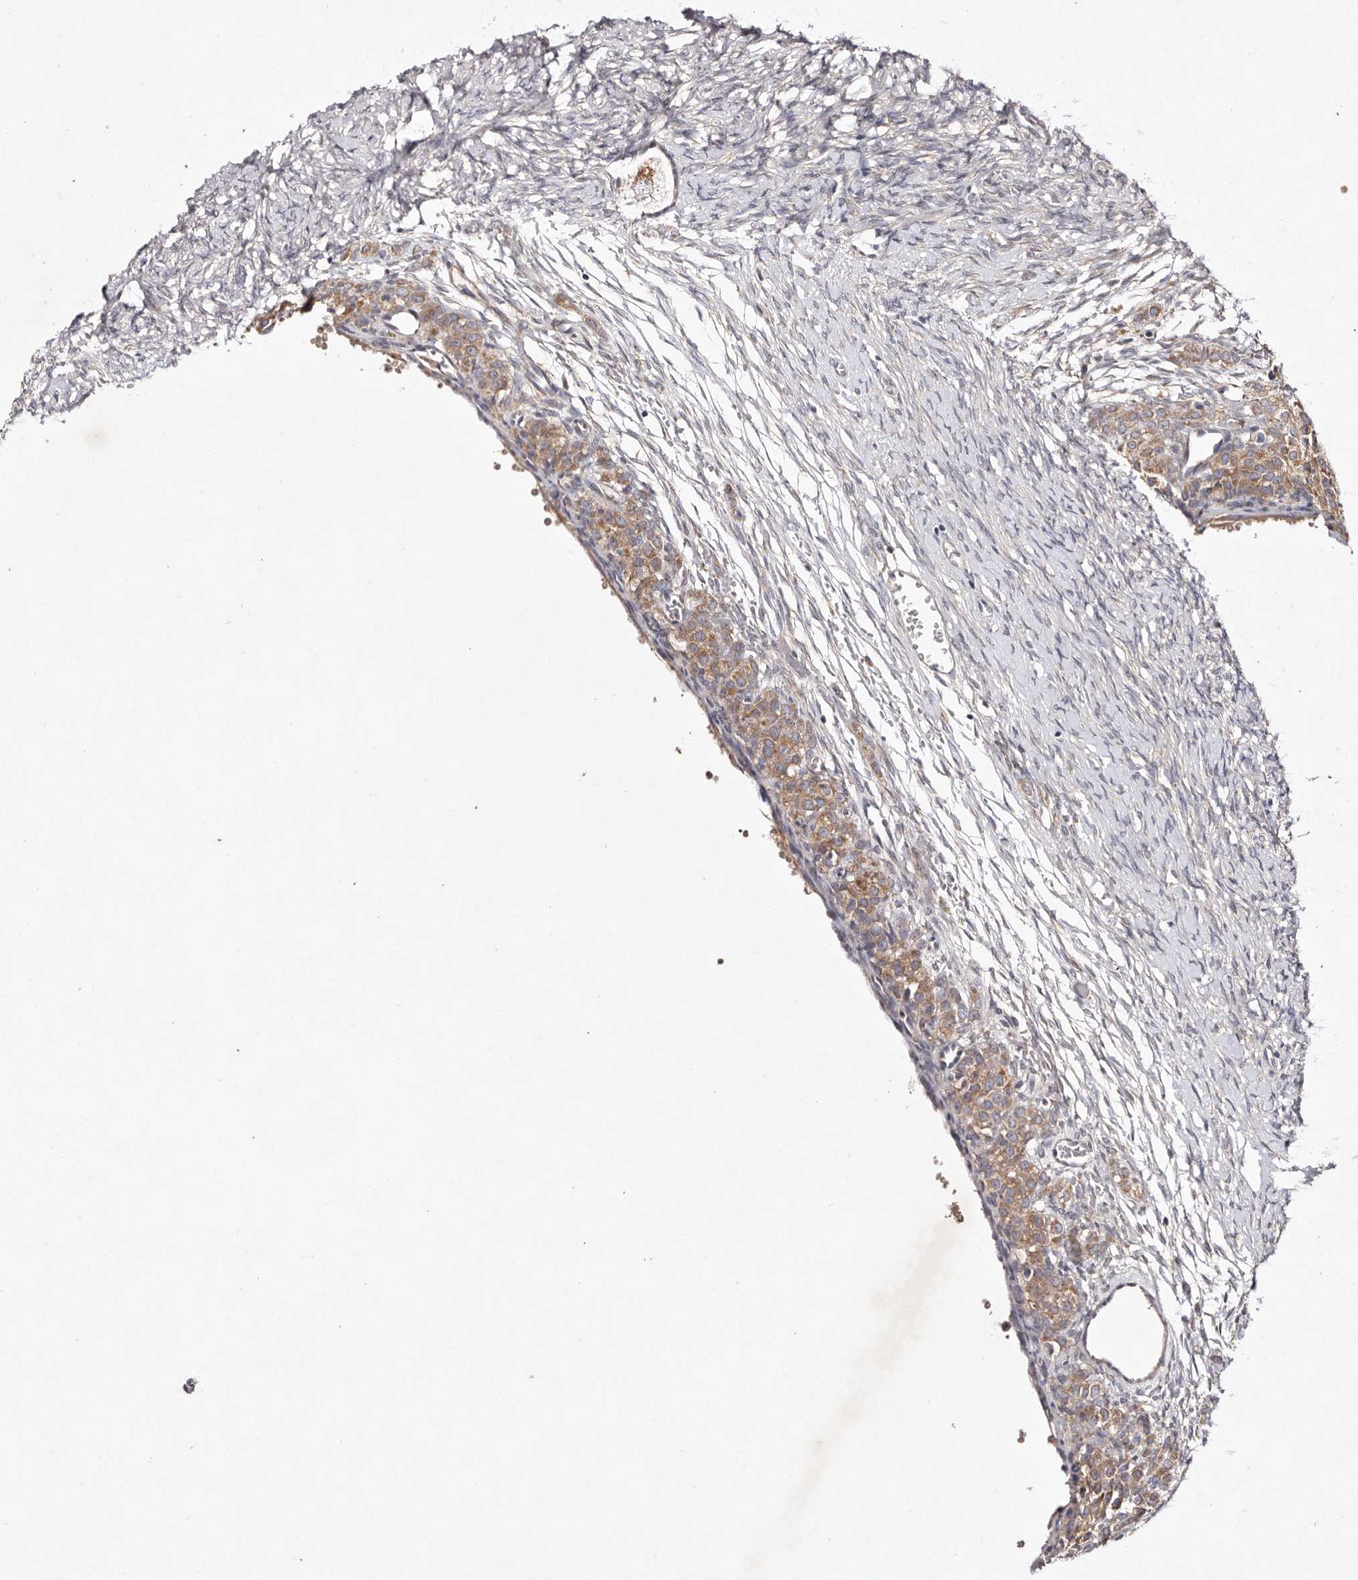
{"staining": {"intensity": "moderate", "quantity": ">75%", "location": "cytoplasmic/membranous"}, "tissue": "ovary", "cell_type": "Follicle cells", "image_type": "normal", "snomed": [{"axis": "morphology", "description": "Adenocarcinoma, NOS"}, {"axis": "topography", "description": "Endometrium"}], "caption": "Immunohistochemistry (DAB (3,3'-diaminobenzidine)) staining of unremarkable ovary demonstrates moderate cytoplasmic/membranous protein staining in approximately >75% of follicle cells.", "gene": "TSC2", "patient": {"sex": "female", "age": 32}}